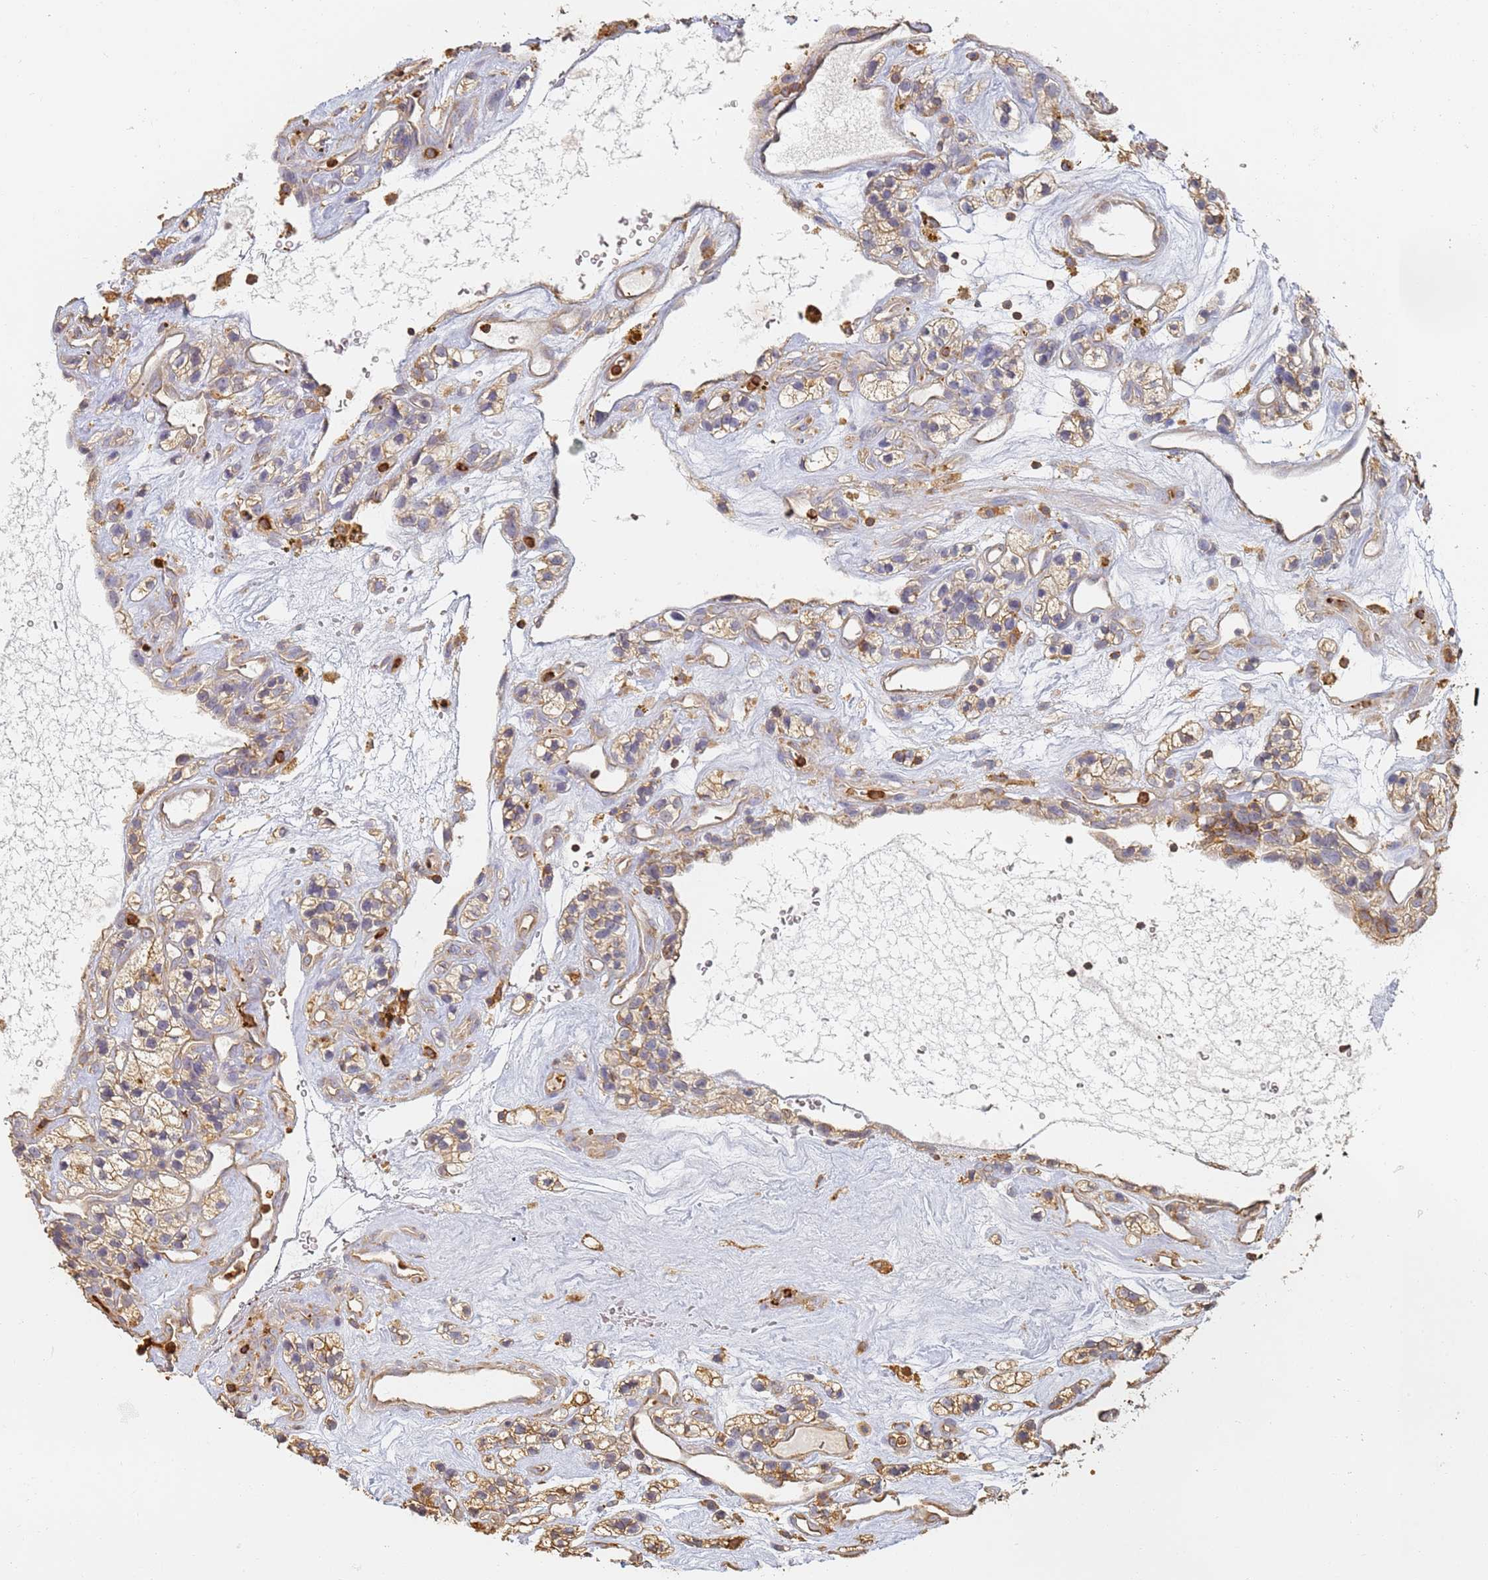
{"staining": {"intensity": "moderate", "quantity": ">75%", "location": "cytoplasmic/membranous"}, "tissue": "renal cancer", "cell_type": "Tumor cells", "image_type": "cancer", "snomed": [{"axis": "morphology", "description": "Adenocarcinoma, NOS"}, {"axis": "topography", "description": "Kidney"}], "caption": "A brown stain labels moderate cytoplasmic/membranous staining of a protein in renal cancer tumor cells.", "gene": "BIN2", "patient": {"sex": "female", "age": 57}}